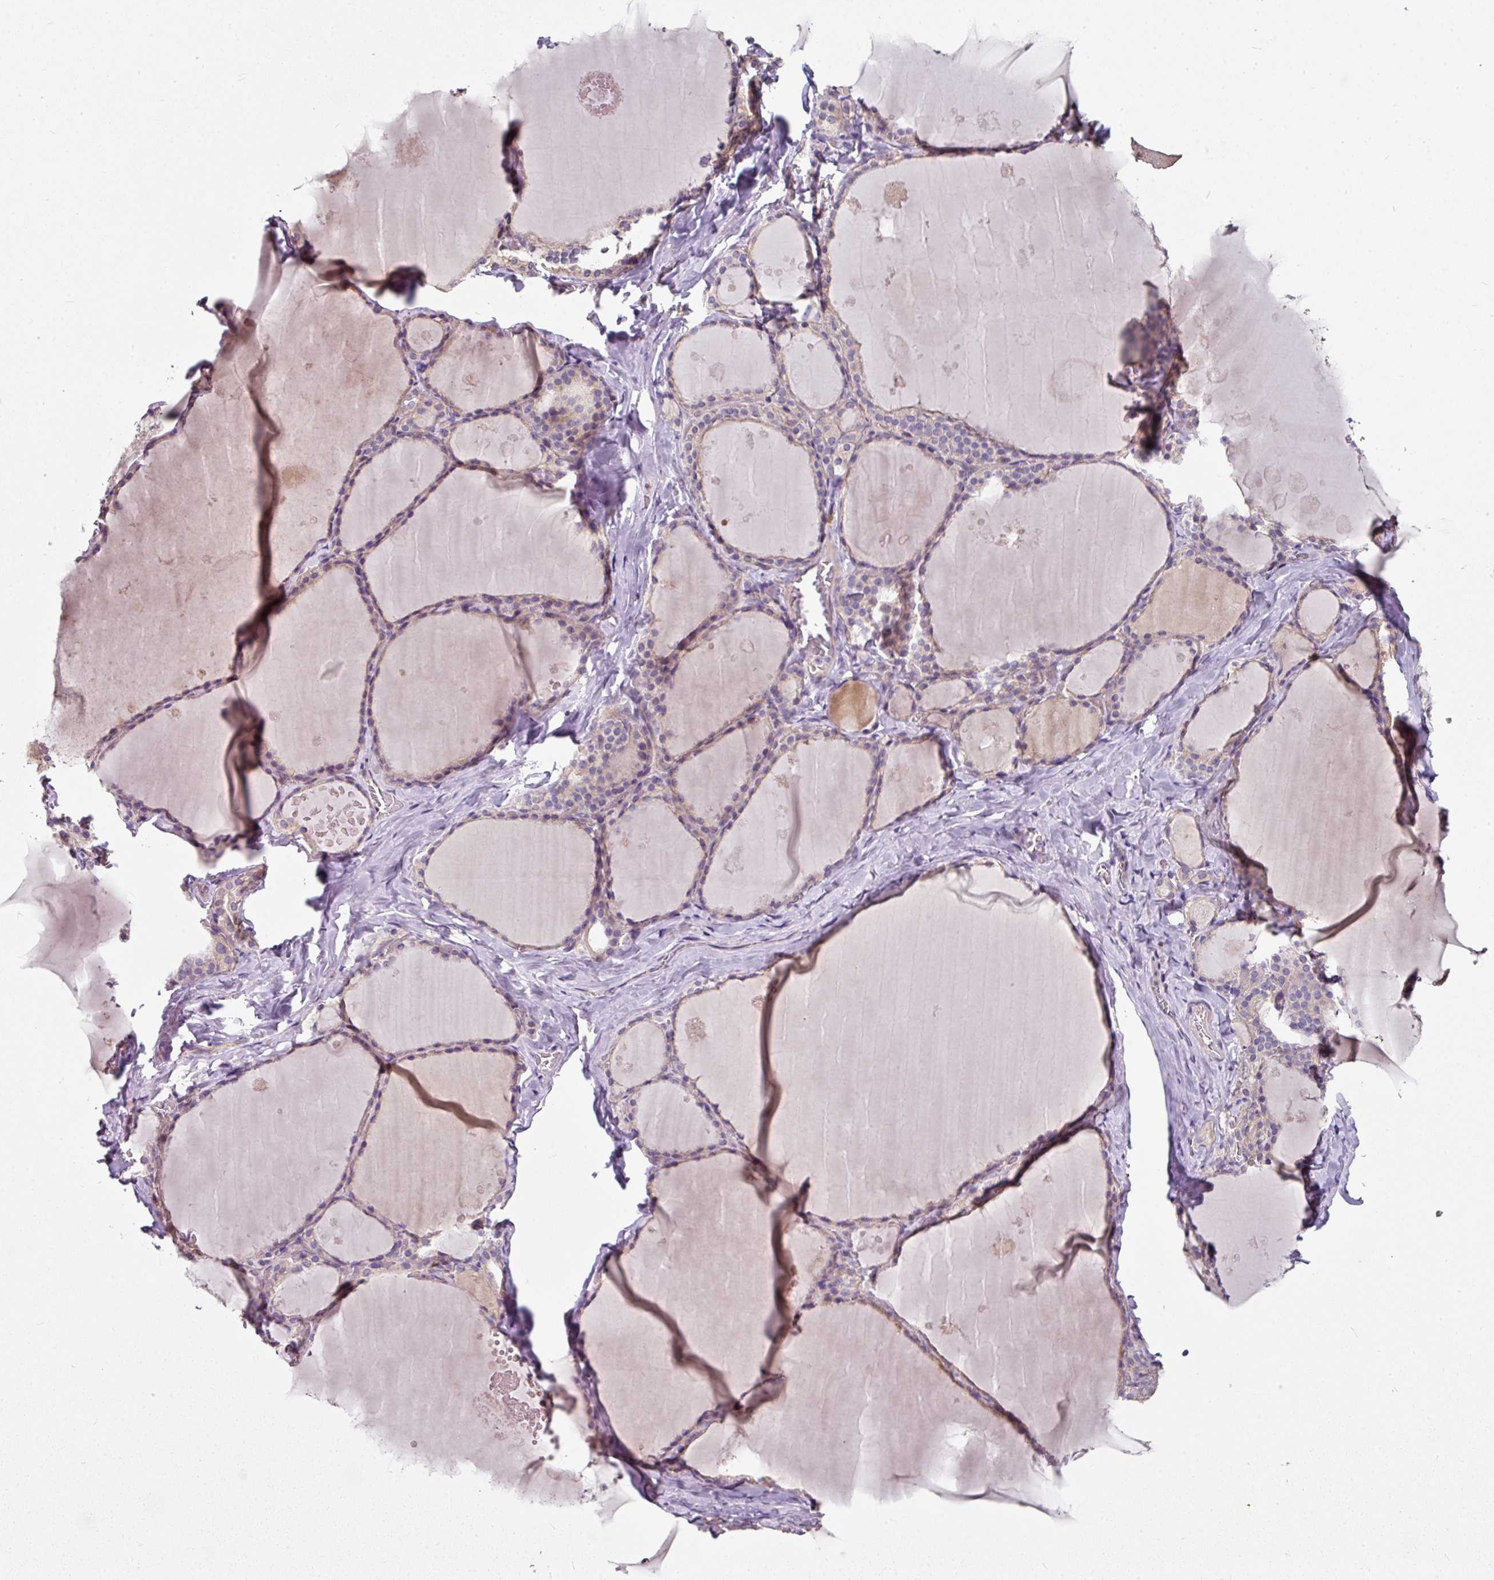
{"staining": {"intensity": "weak", "quantity": "<25%", "location": "cytoplasmic/membranous"}, "tissue": "thyroid gland", "cell_type": "Glandular cells", "image_type": "normal", "snomed": [{"axis": "morphology", "description": "Normal tissue, NOS"}, {"axis": "topography", "description": "Thyroid gland"}], "caption": "The photomicrograph displays no staining of glandular cells in unremarkable thyroid gland.", "gene": "C4orf48", "patient": {"sex": "male", "age": 56}}